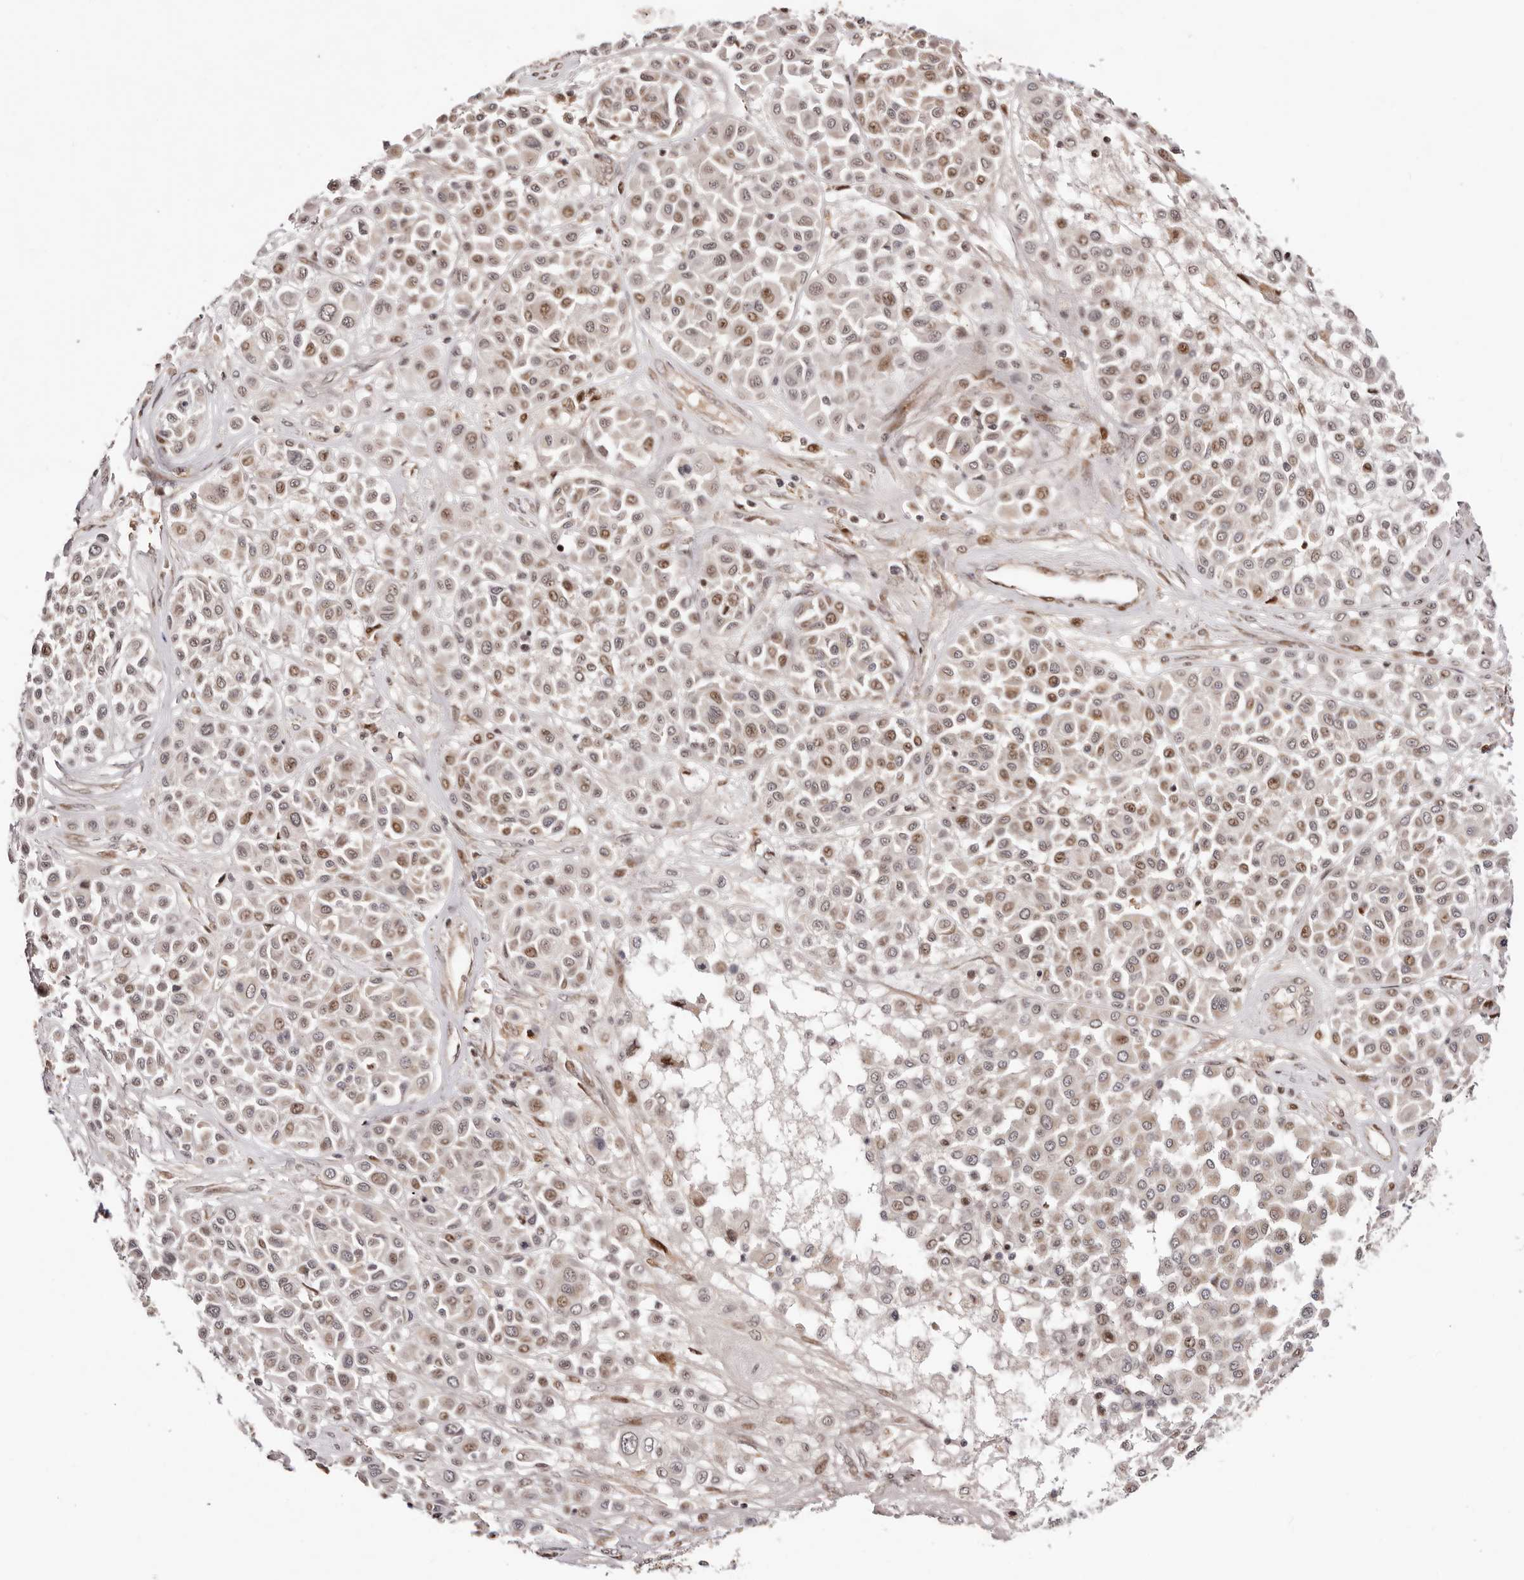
{"staining": {"intensity": "moderate", "quantity": "25%-75%", "location": "nuclear"}, "tissue": "melanoma", "cell_type": "Tumor cells", "image_type": "cancer", "snomed": [{"axis": "morphology", "description": "Malignant melanoma, Metastatic site"}, {"axis": "topography", "description": "Soft tissue"}], "caption": "High-magnification brightfield microscopy of melanoma stained with DAB (3,3'-diaminobenzidine) (brown) and counterstained with hematoxylin (blue). tumor cells exhibit moderate nuclear positivity is seen in about25%-75% of cells. The staining was performed using DAB, with brown indicating positive protein expression. Nuclei are stained blue with hematoxylin.", "gene": "HIVEP3", "patient": {"sex": "male", "age": 41}}